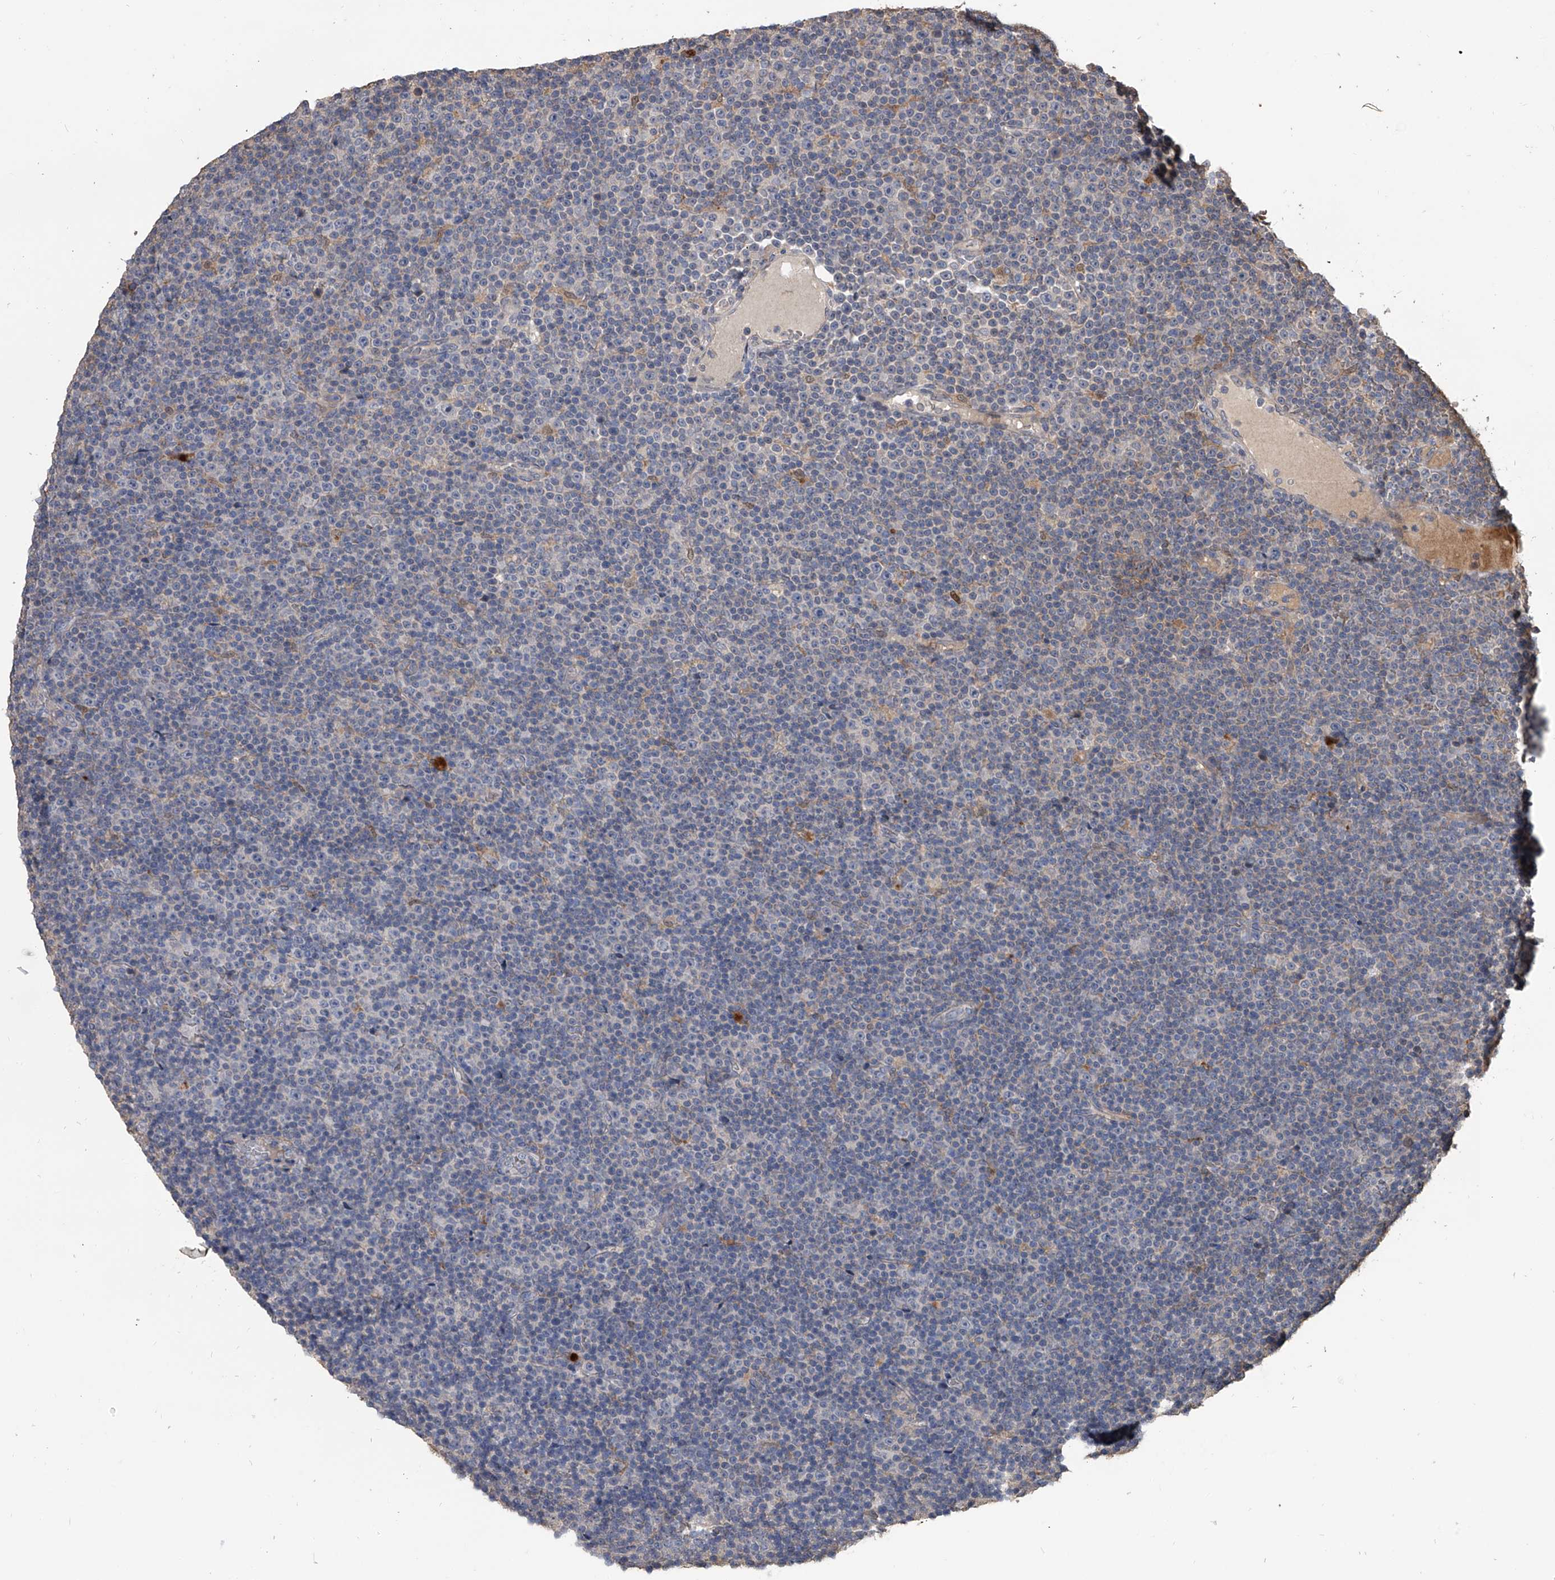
{"staining": {"intensity": "negative", "quantity": "none", "location": "none"}, "tissue": "lymphoma", "cell_type": "Tumor cells", "image_type": "cancer", "snomed": [{"axis": "morphology", "description": "Malignant lymphoma, non-Hodgkin's type, Low grade"}, {"axis": "topography", "description": "Lymph node"}], "caption": "The photomicrograph displays no staining of tumor cells in malignant lymphoma, non-Hodgkin's type (low-grade).", "gene": "DOCK9", "patient": {"sex": "female", "age": 67}}